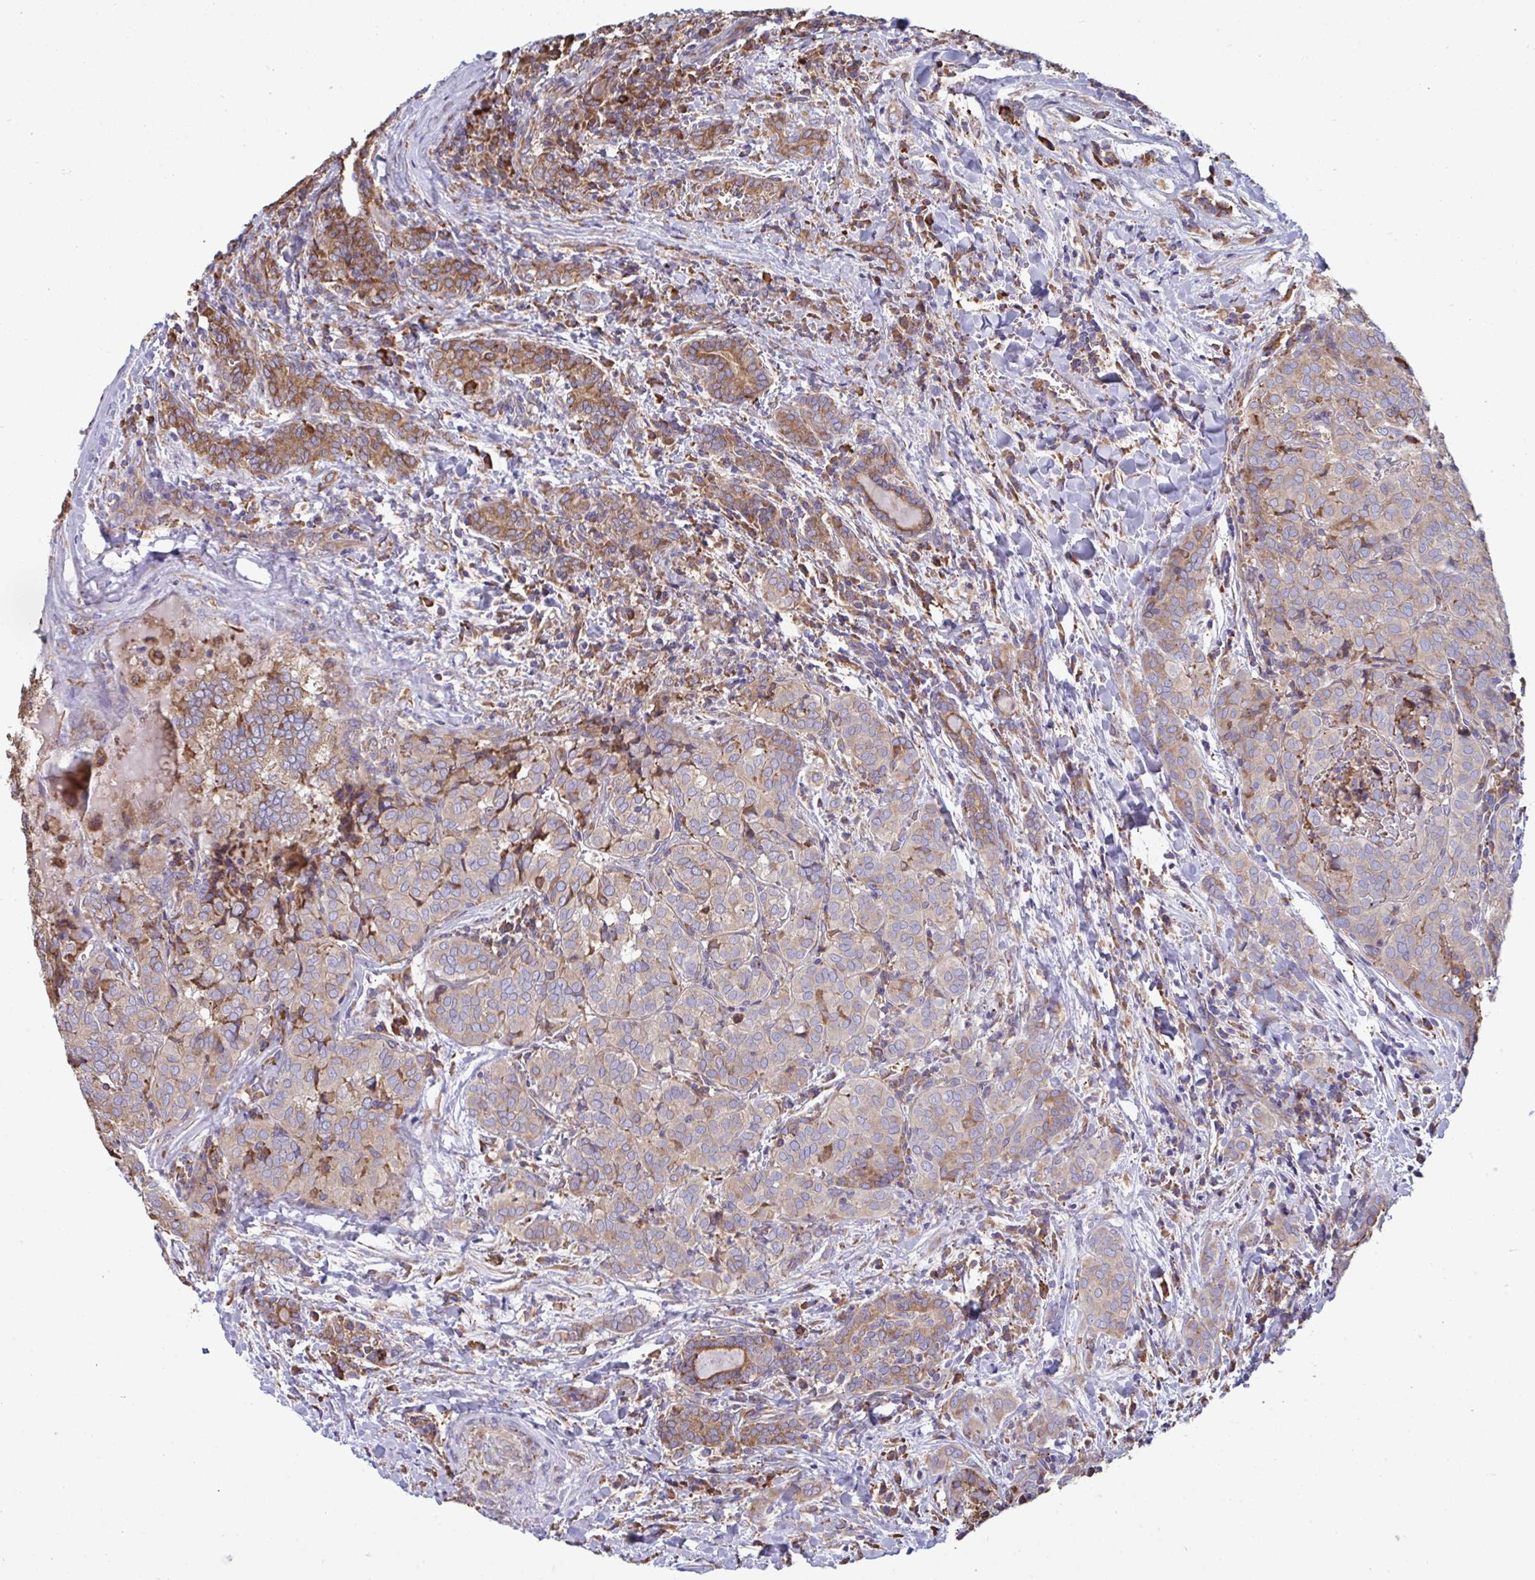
{"staining": {"intensity": "weak", "quantity": "25%-75%", "location": "cytoplasmic/membranous"}, "tissue": "thyroid cancer", "cell_type": "Tumor cells", "image_type": "cancer", "snomed": [{"axis": "morphology", "description": "Papillary adenocarcinoma, NOS"}, {"axis": "topography", "description": "Thyroid gland"}], "caption": "Protein positivity by immunohistochemistry (IHC) demonstrates weak cytoplasmic/membranous positivity in about 25%-75% of tumor cells in thyroid cancer (papillary adenocarcinoma).", "gene": "MYMK", "patient": {"sex": "female", "age": 30}}